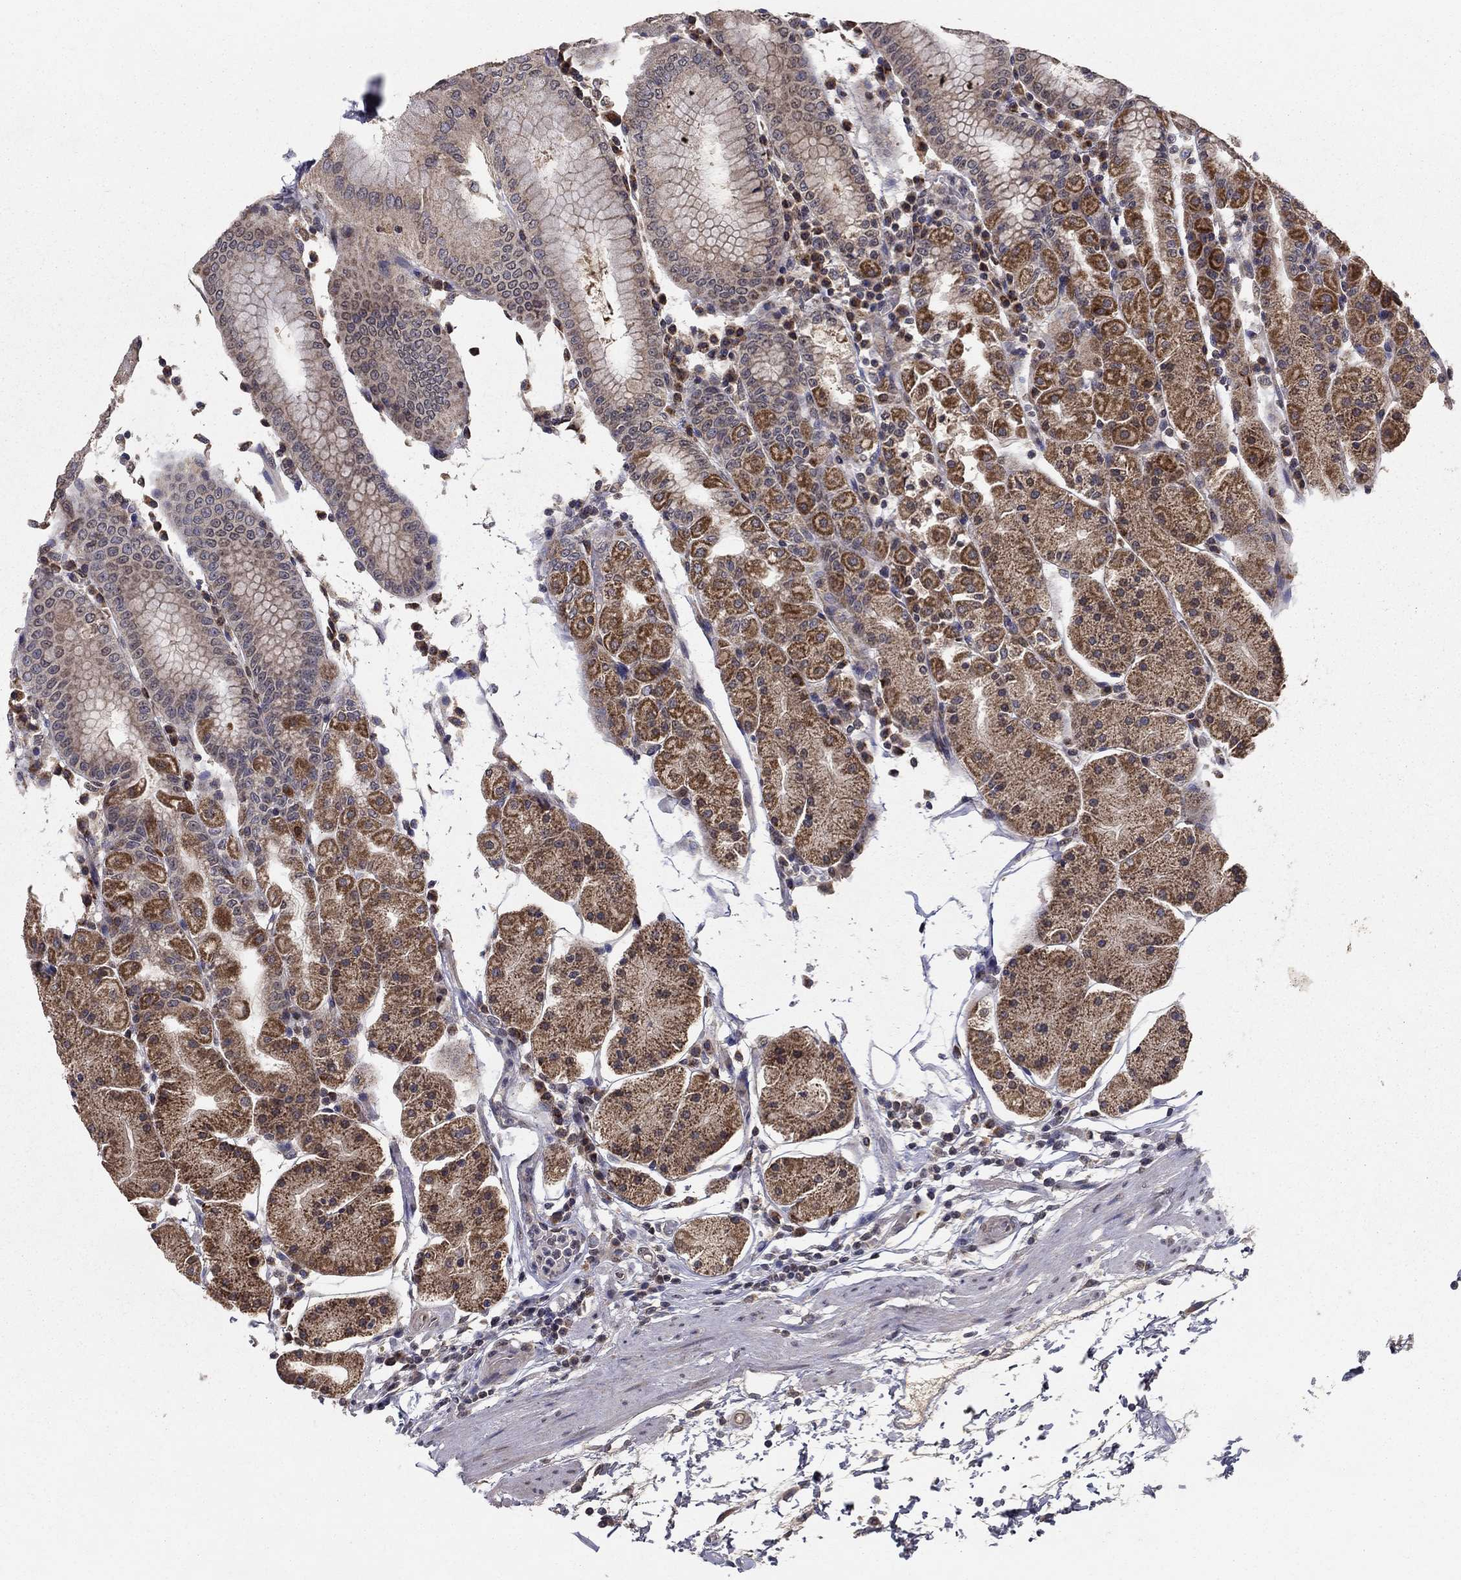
{"staining": {"intensity": "moderate", "quantity": "25%-75%", "location": "cytoplasmic/membranous"}, "tissue": "stomach", "cell_type": "Glandular cells", "image_type": "normal", "snomed": [{"axis": "morphology", "description": "Normal tissue, NOS"}, {"axis": "topography", "description": "Stomach"}], "caption": "DAB (3,3'-diaminobenzidine) immunohistochemical staining of benign human stomach displays moderate cytoplasmic/membranous protein positivity in about 25%-75% of glandular cells.", "gene": "SLC2A13", "patient": {"sex": "male", "age": 54}}